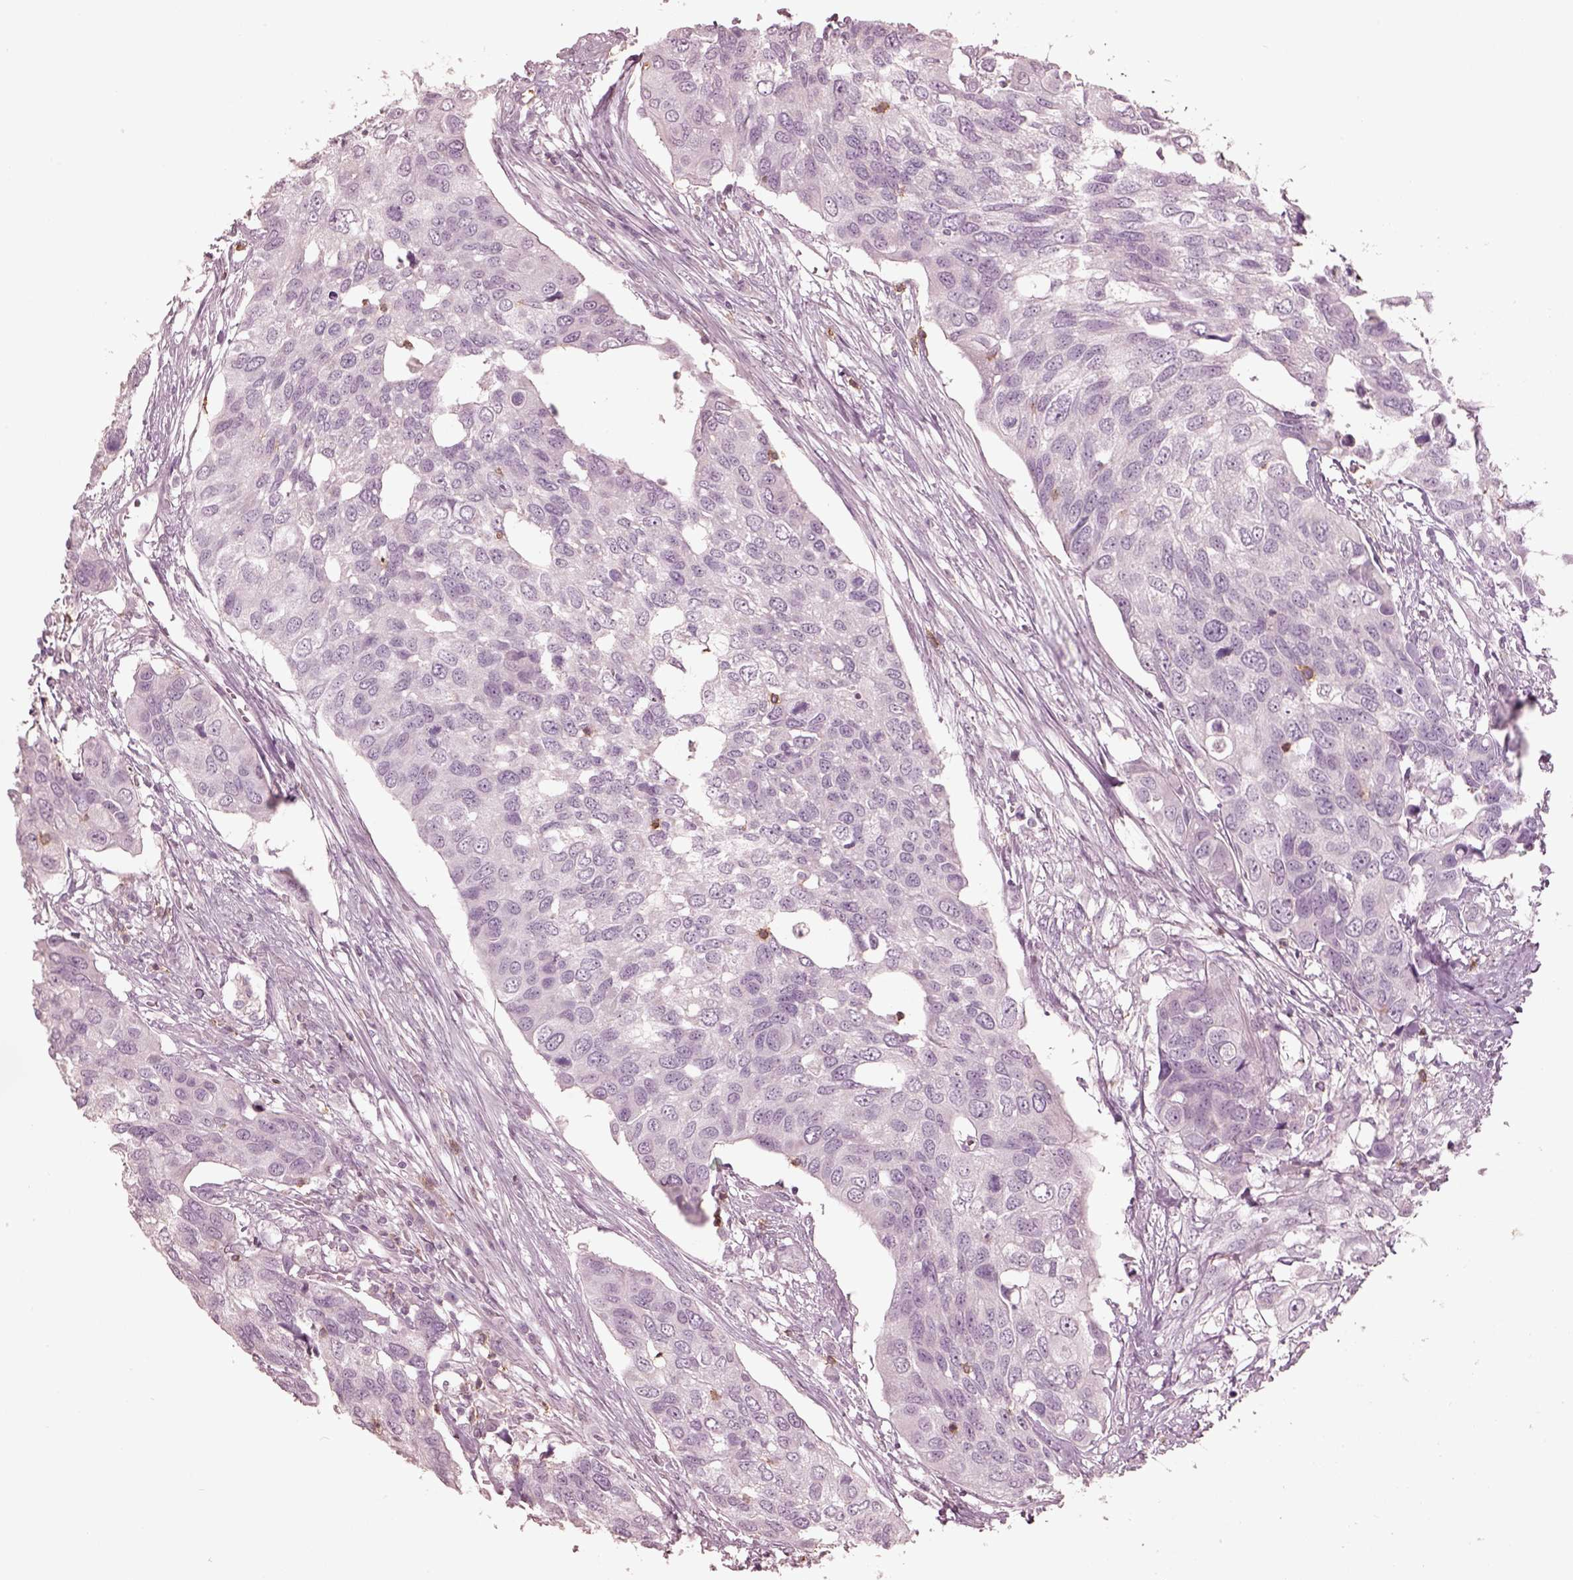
{"staining": {"intensity": "negative", "quantity": "none", "location": "none"}, "tissue": "urothelial cancer", "cell_type": "Tumor cells", "image_type": "cancer", "snomed": [{"axis": "morphology", "description": "Urothelial carcinoma, High grade"}, {"axis": "topography", "description": "Urinary bladder"}], "caption": "Tumor cells are negative for protein expression in human urothelial cancer. (DAB immunohistochemistry (IHC) visualized using brightfield microscopy, high magnification).", "gene": "PDCD1", "patient": {"sex": "male", "age": 60}}